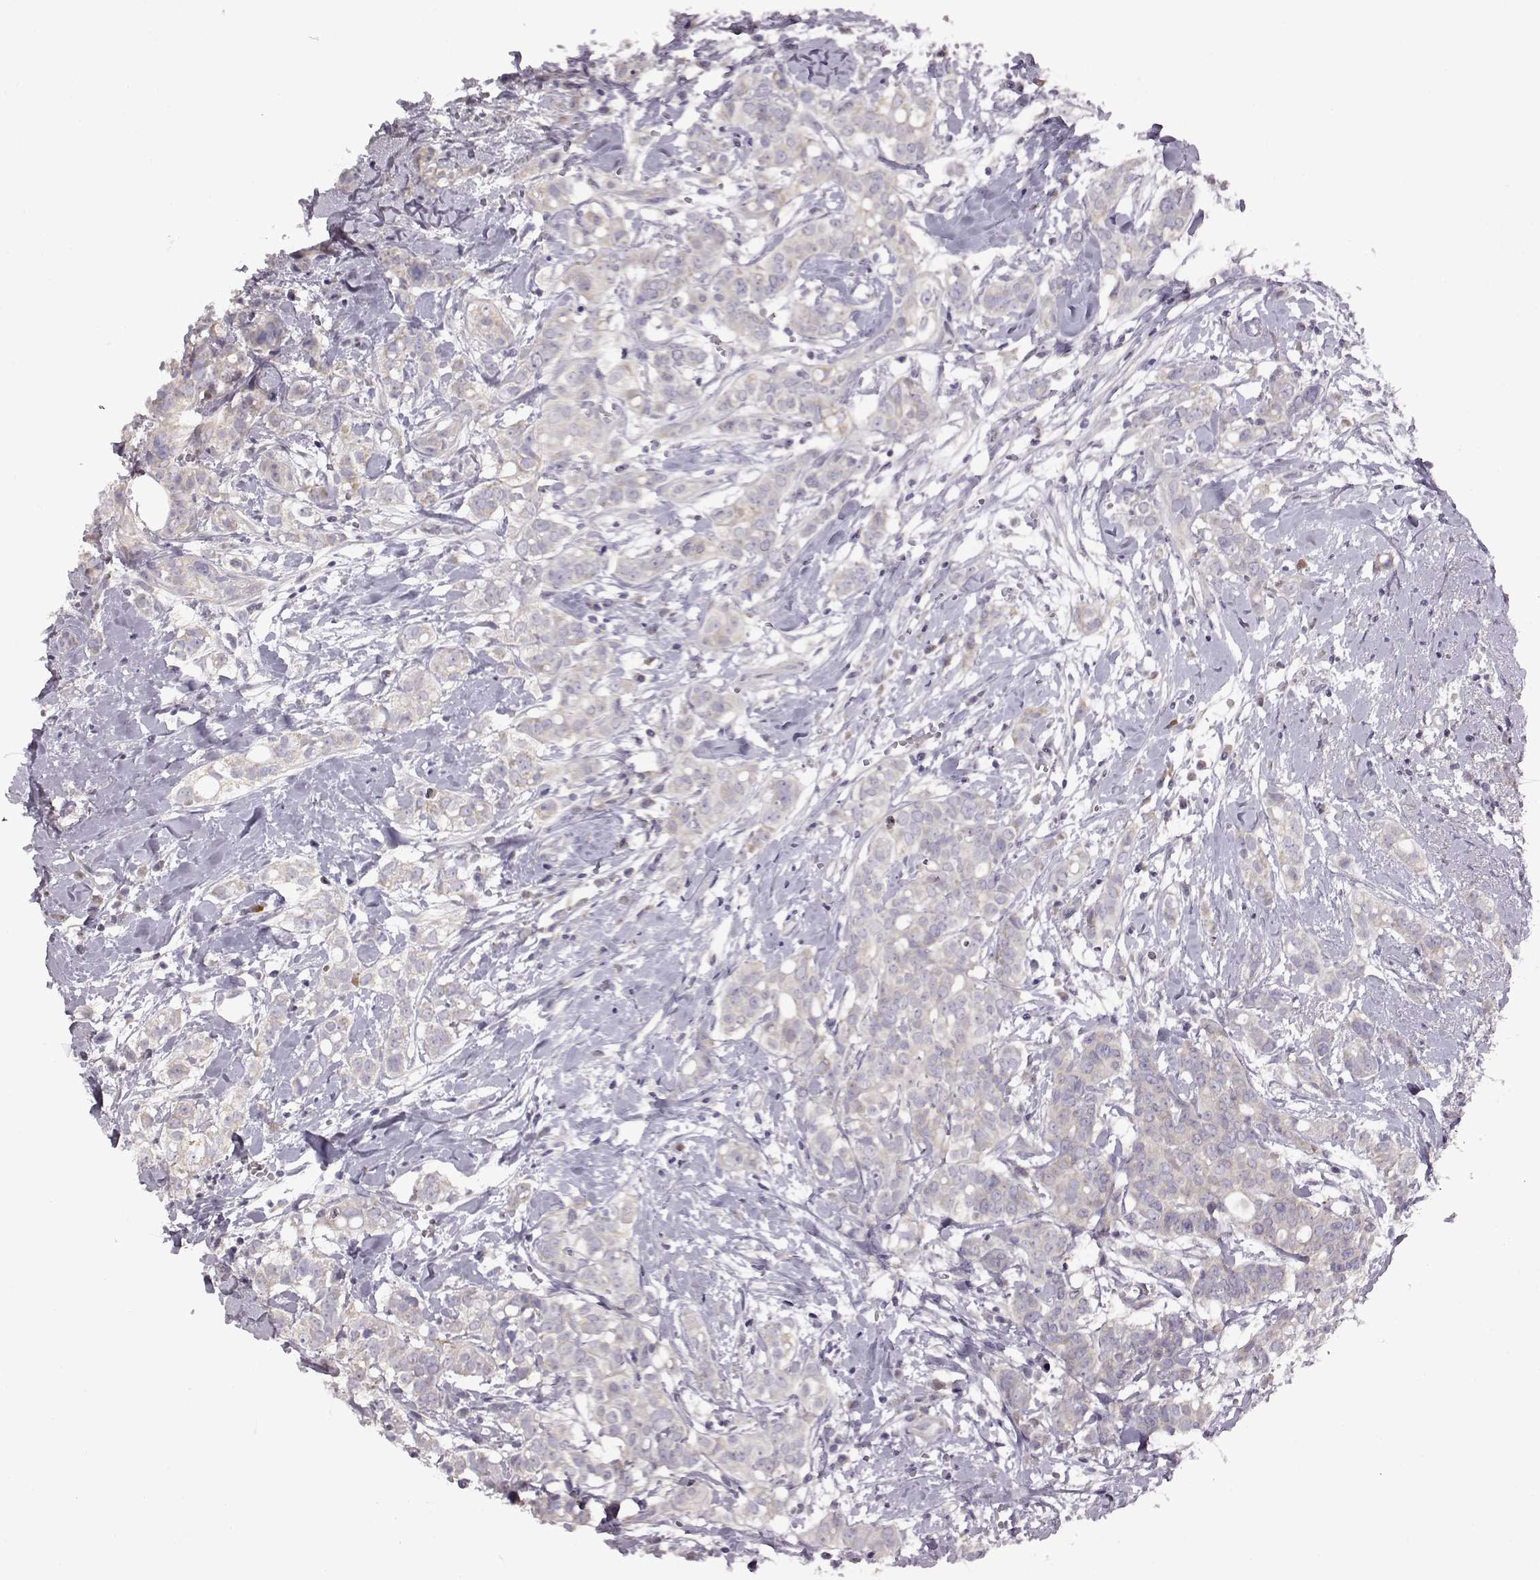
{"staining": {"intensity": "negative", "quantity": "none", "location": "none"}, "tissue": "breast cancer", "cell_type": "Tumor cells", "image_type": "cancer", "snomed": [{"axis": "morphology", "description": "Duct carcinoma"}, {"axis": "topography", "description": "Breast"}], "caption": "Immunohistochemistry histopathology image of neoplastic tissue: breast intraductal carcinoma stained with DAB (3,3'-diaminobenzidine) reveals no significant protein expression in tumor cells. (Stains: DAB IHC with hematoxylin counter stain, Microscopy: brightfield microscopy at high magnification).", "gene": "ADGRG2", "patient": {"sex": "female", "age": 40}}